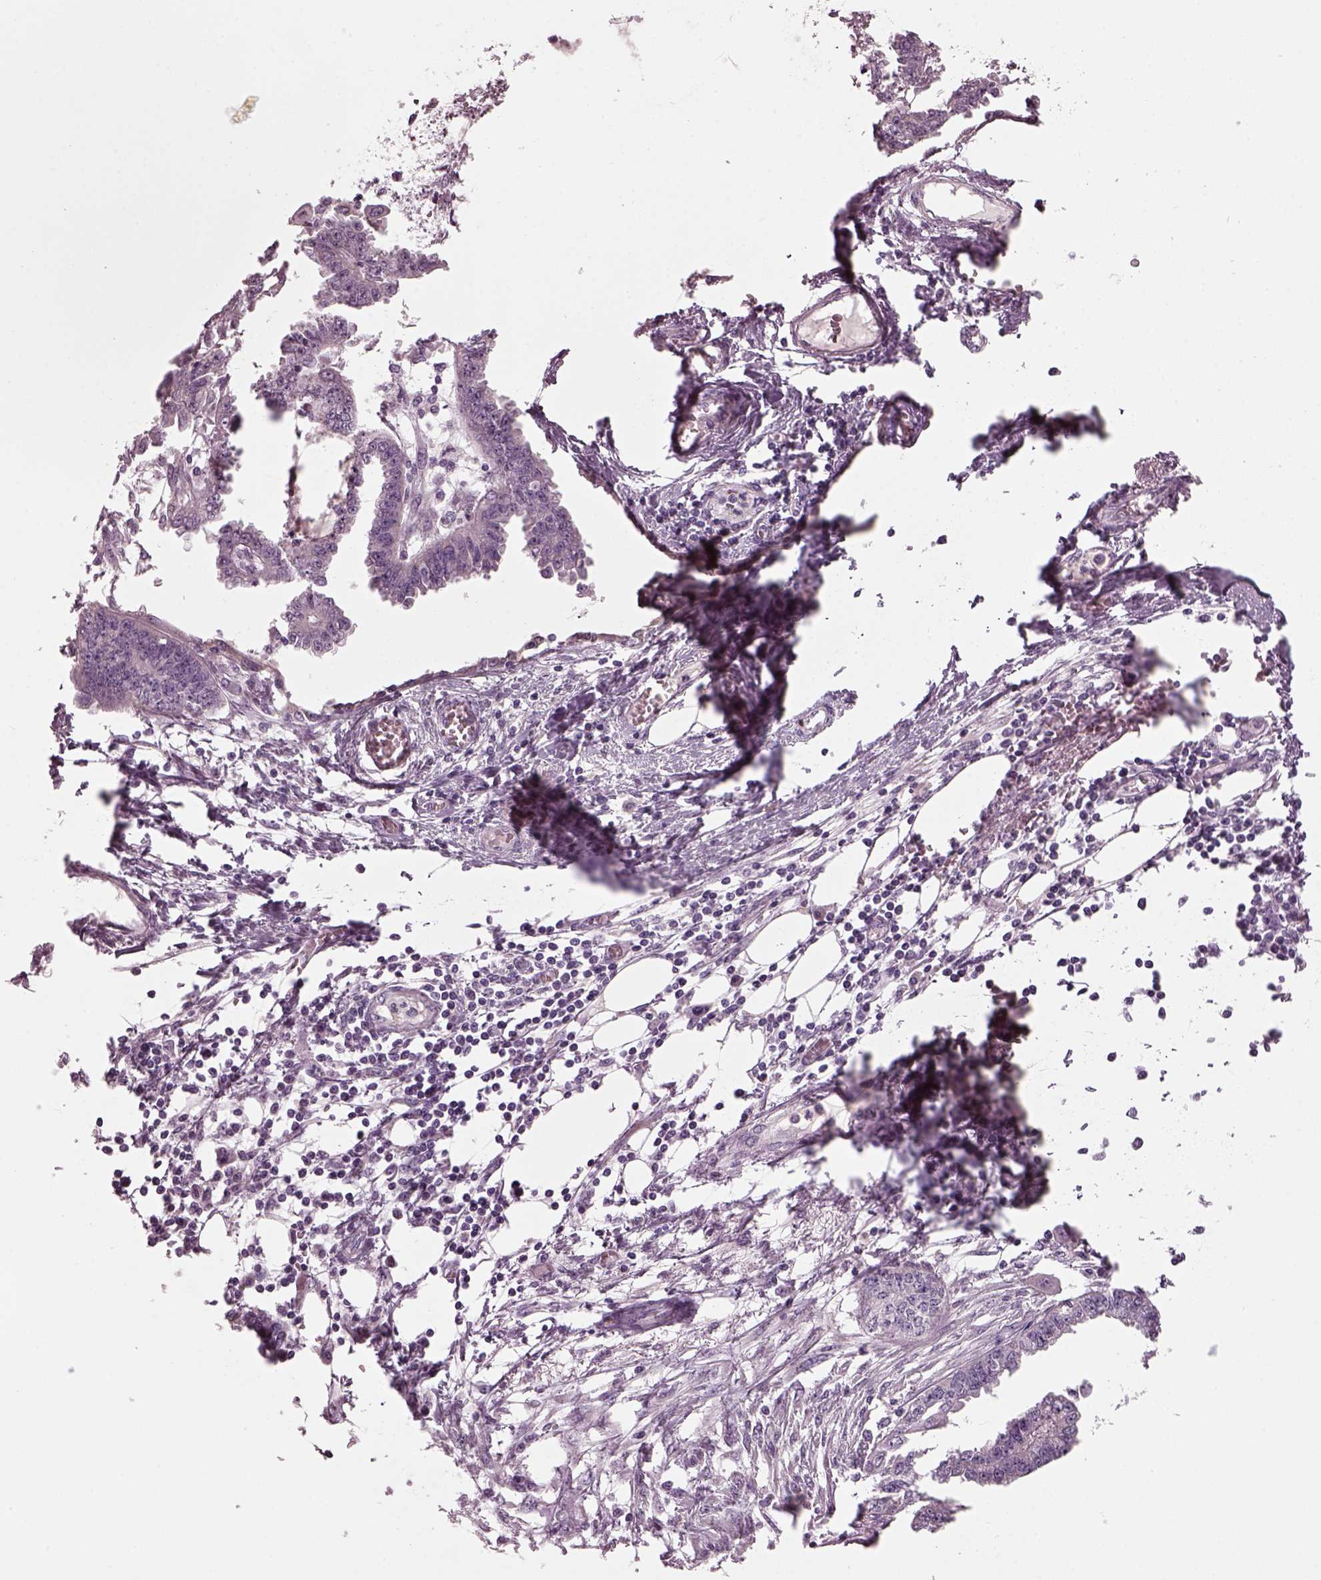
{"staining": {"intensity": "negative", "quantity": "none", "location": "none"}, "tissue": "endometrial cancer", "cell_type": "Tumor cells", "image_type": "cancer", "snomed": [{"axis": "morphology", "description": "Adenocarcinoma, NOS"}, {"axis": "morphology", "description": "Adenocarcinoma, metastatic, NOS"}, {"axis": "topography", "description": "Adipose tissue"}, {"axis": "topography", "description": "Endometrium"}], "caption": "Metastatic adenocarcinoma (endometrial) was stained to show a protein in brown. There is no significant positivity in tumor cells.", "gene": "CLCN4", "patient": {"sex": "female", "age": 67}}